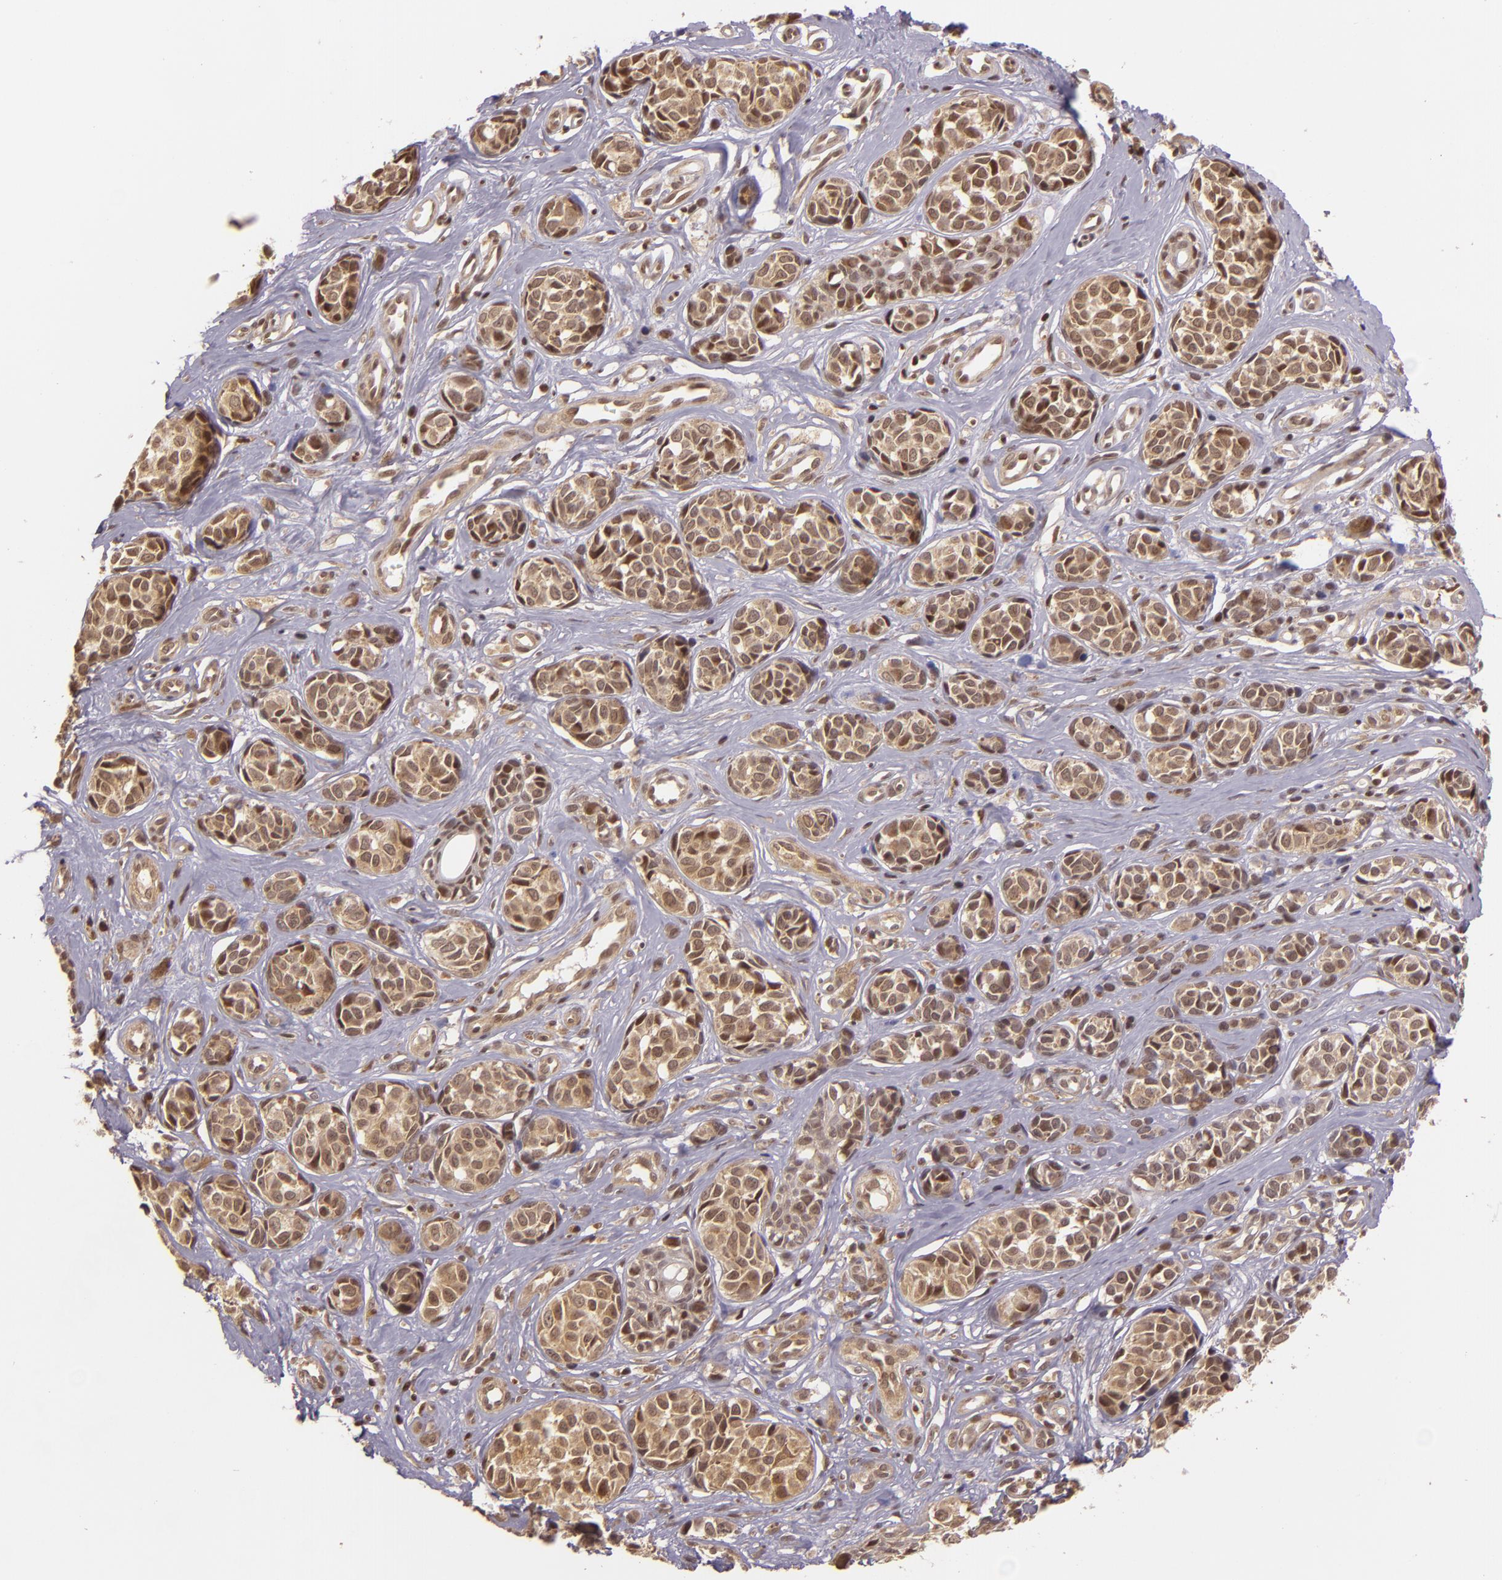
{"staining": {"intensity": "weak", "quantity": "25%-75%", "location": "cytoplasmic/membranous,nuclear"}, "tissue": "melanoma", "cell_type": "Tumor cells", "image_type": "cancer", "snomed": [{"axis": "morphology", "description": "Malignant melanoma, NOS"}, {"axis": "topography", "description": "Skin"}], "caption": "Immunohistochemical staining of human melanoma demonstrates low levels of weak cytoplasmic/membranous and nuclear protein staining in approximately 25%-75% of tumor cells.", "gene": "TXNRD2", "patient": {"sex": "male", "age": 79}}